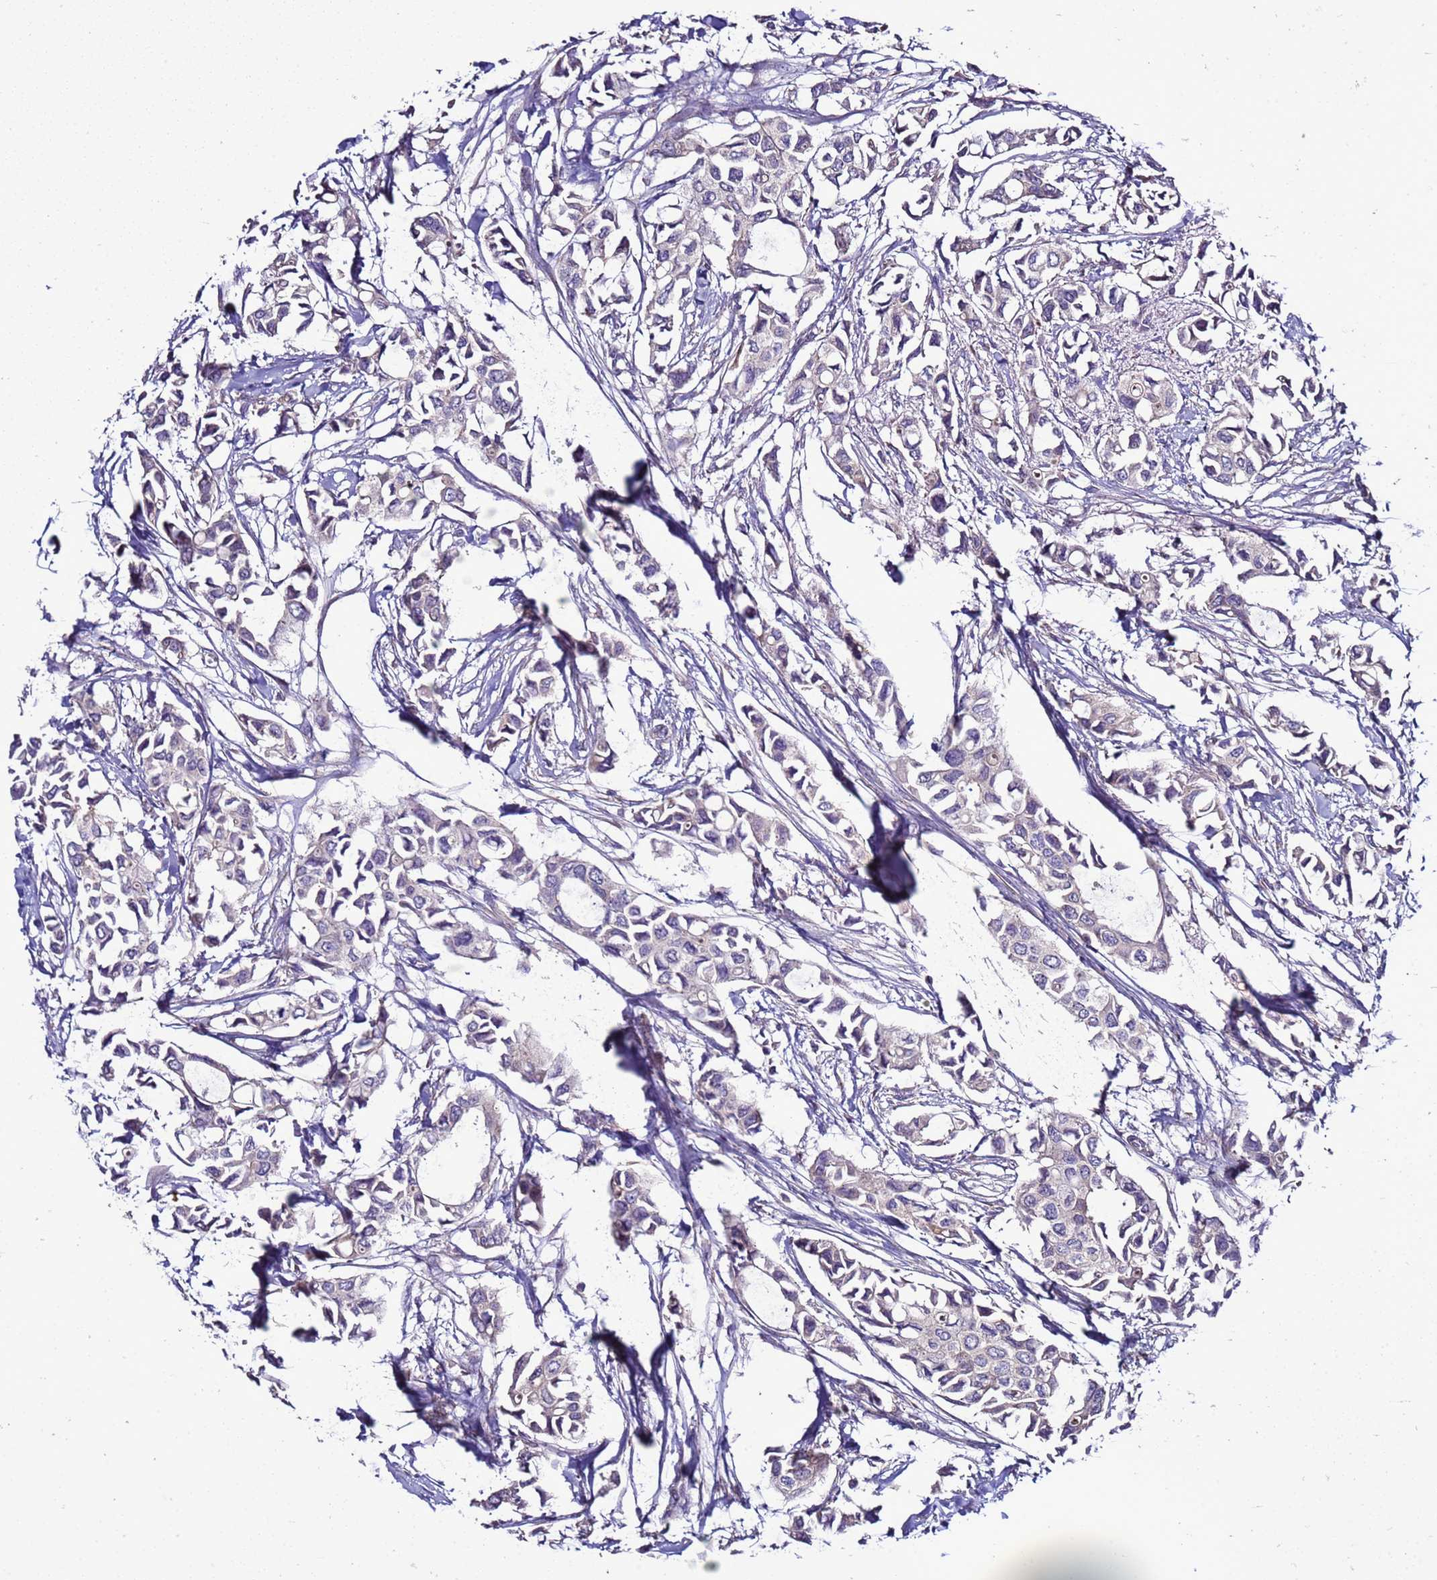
{"staining": {"intensity": "negative", "quantity": "none", "location": "none"}, "tissue": "breast cancer", "cell_type": "Tumor cells", "image_type": "cancer", "snomed": [{"axis": "morphology", "description": "Duct carcinoma"}, {"axis": "topography", "description": "Breast"}], "caption": "Breast cancer (invasive ductal carcinoma) was stained to show a protein in brown. There is no significant positivity in tumor cells.", "gene": "RABL2B", "patient": {"sex": "female", "age": 41}}